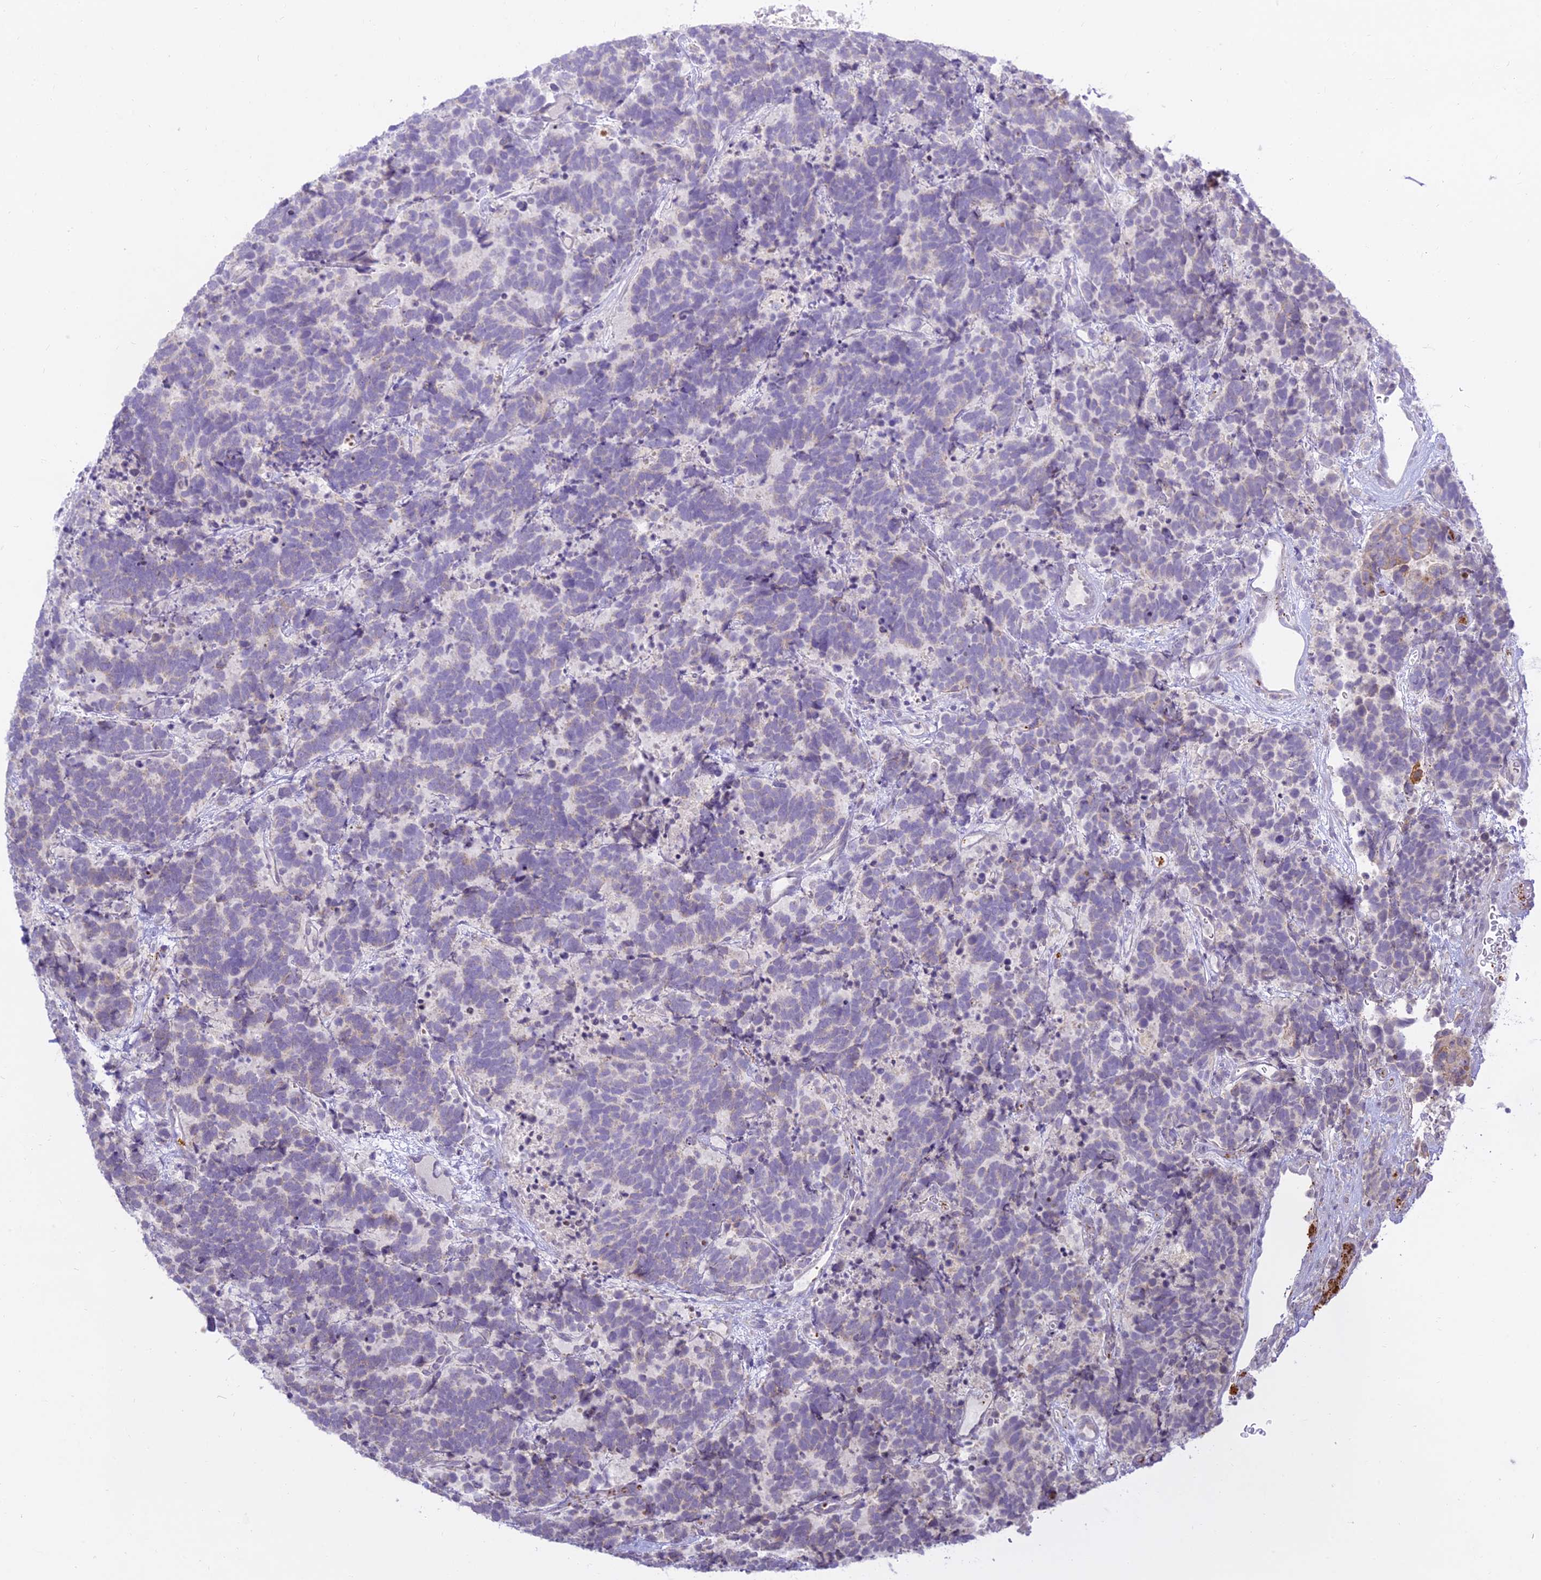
{"staining": {"intensity": "negative", "quantity": "none", "location": "none"}, "tissue": "carcinoid", "cell_type": "Tumor cells", "image_type": "cancer", "snomed": [{"axis": "morphology", "description": "Carcinoma, NOS"}, {"axis": "morphology", "description": "Carcinoid, malignant, NOS"}, {"axis": "topography", "description": "Urinary bladder"}], "caption": "Tumor cells show no significant staining in carcinoma.", "gene": "TMEM40", "patient": {"sex": "male", "age": 57}}